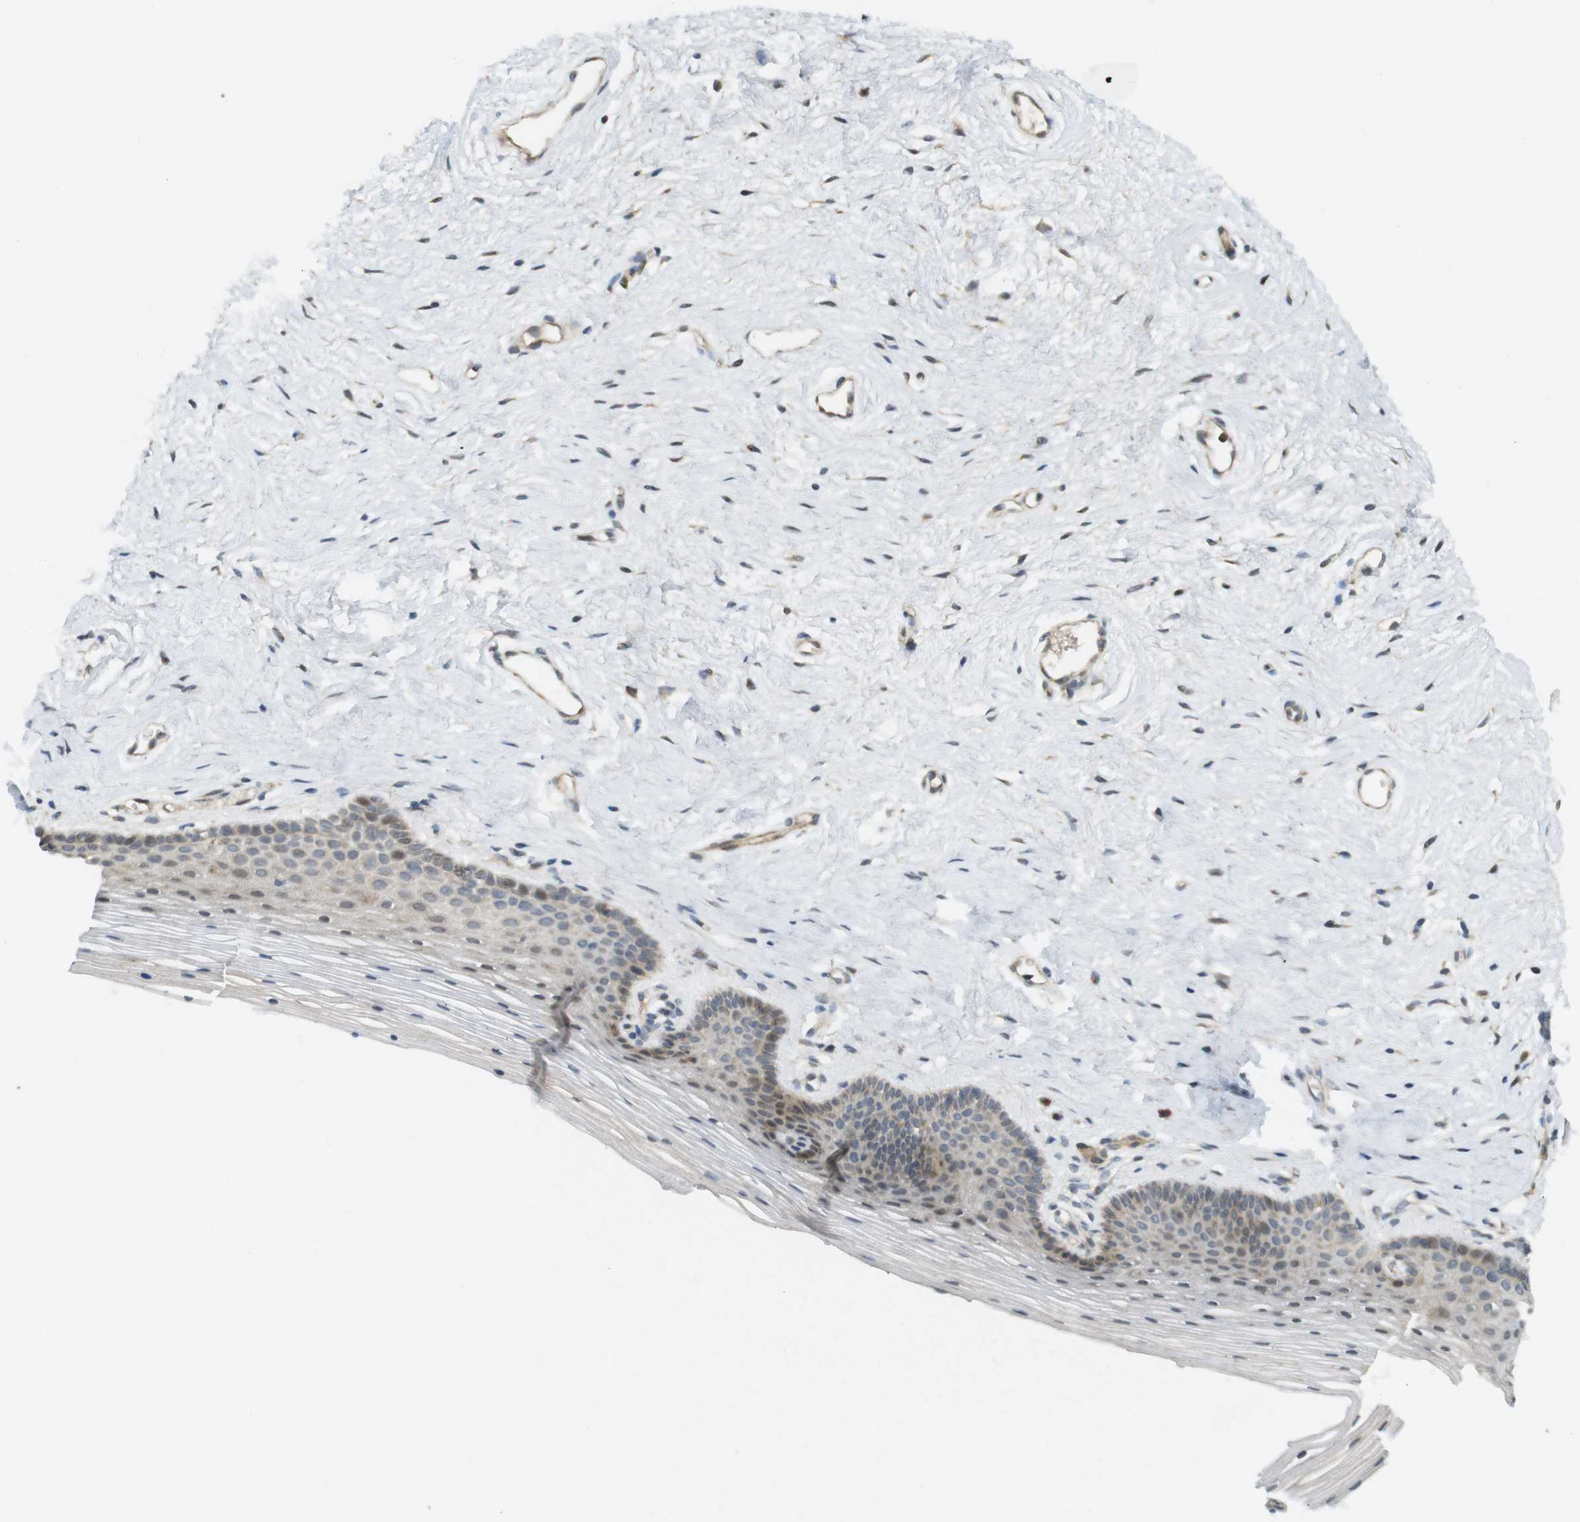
{"staining": {"intensity": "weak", "quantity": "<25%", "location": "cytoplasmic/membranous"}, "tissue": "vagina", "cell_type": "Squamous epithelial cells", "image_type": "normal", "snomed": [{"axis": "morphology", "description": "Normal tissue, NOS"}, {"axis": "topography", "description": "Vagina"}], "caption": "The immunohistochemistry (IHC) photomicrograph has no significant staining in squamous epithelial cells of vagina.", "gene": "CLRN3", "patient": {"sex": "female", "age": 32}}